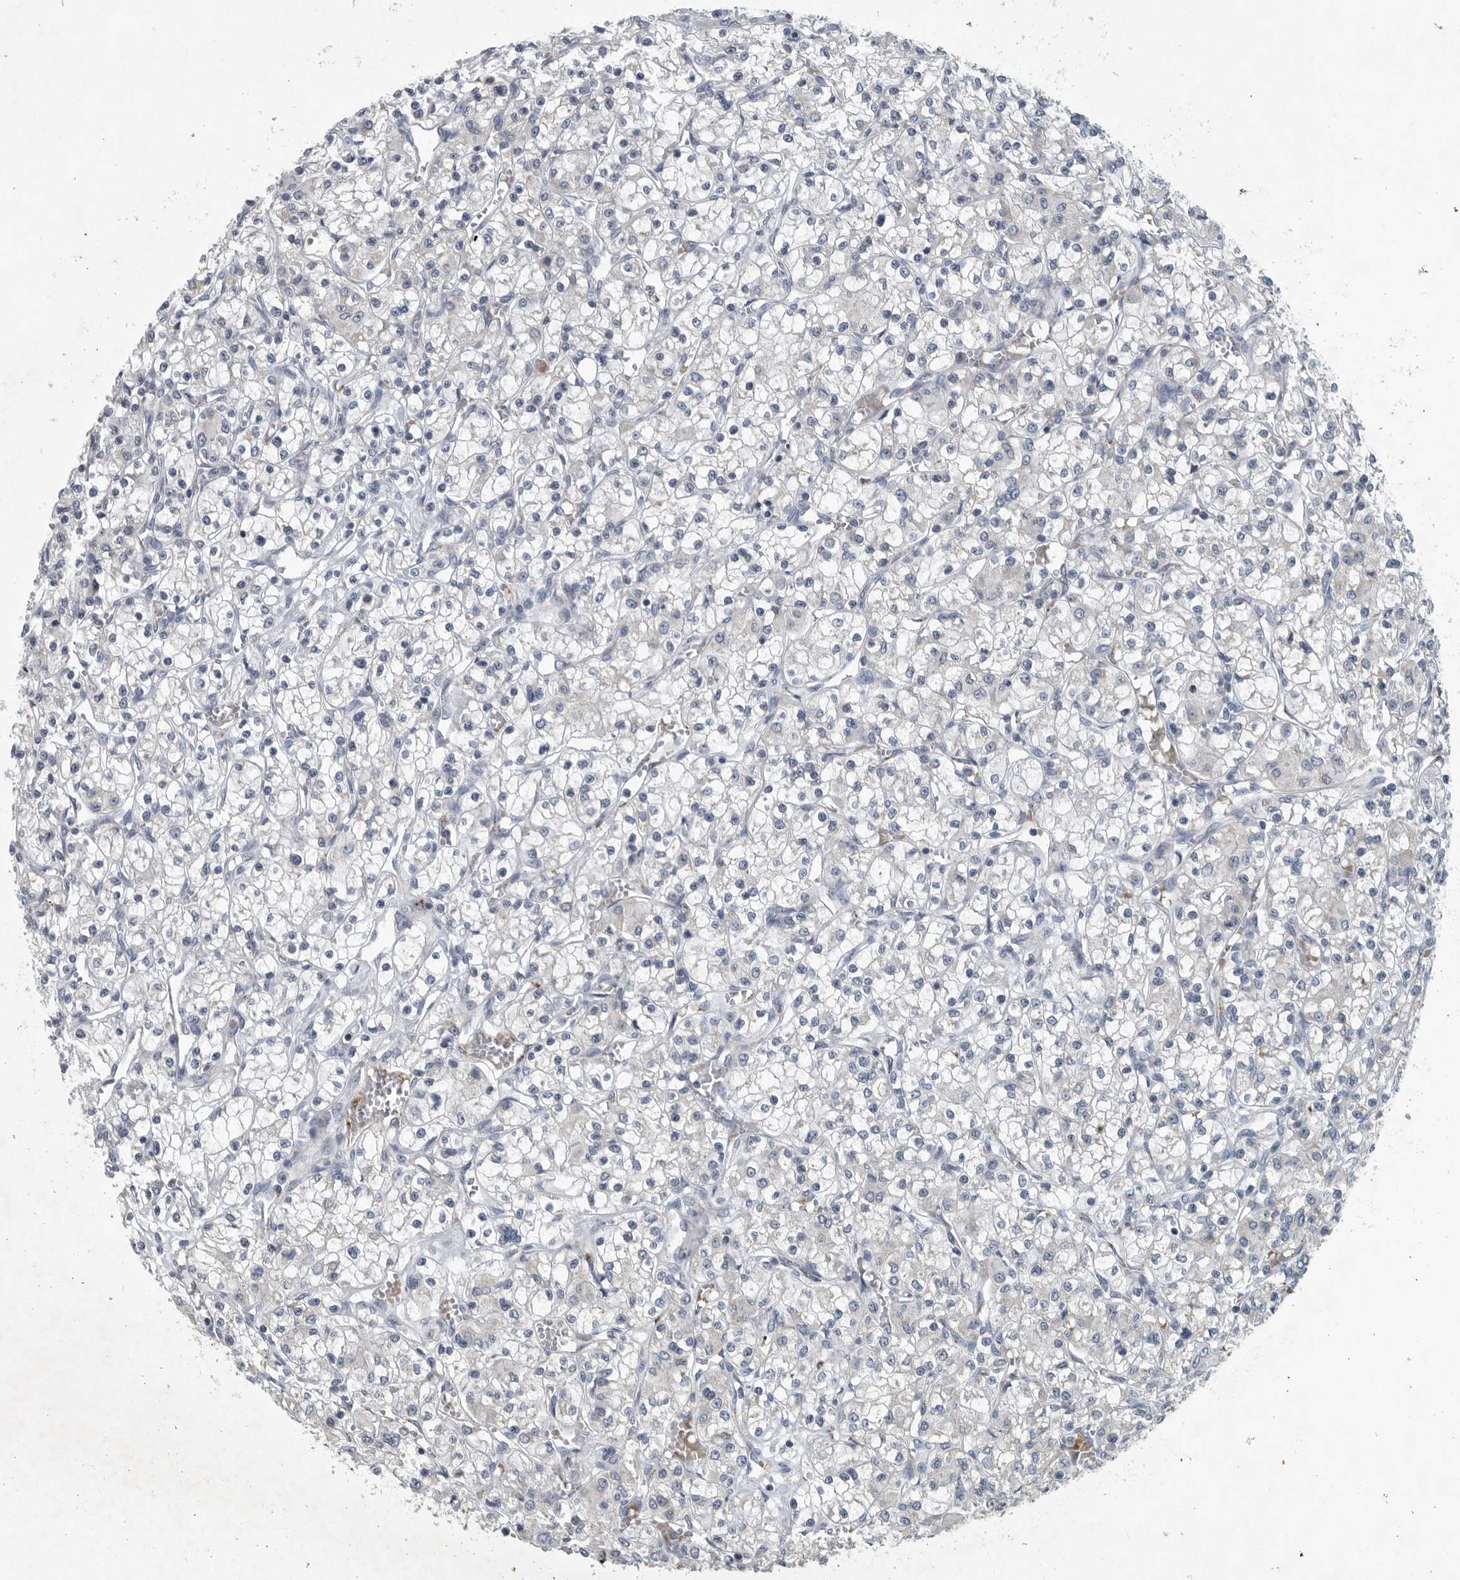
{"staining": {"intensity": "negative", "quantity": "none", "location": "none"}, "tissue": "renal cancer", "cell_type": "Tumor cells", "image_type": "cancer", "snomed": [{"axis": "morphology", "description": "Adenocarcinoma, NOS"}, {"axis": "topography", "description": "Kidney"}], "caption": "Immunohistochemistry (IHC) of renal adenocarcinoma demonstrates no positivity in tumor cells.", "gene": "MPP3", "patient": {"sex": "female", "age": 59}}